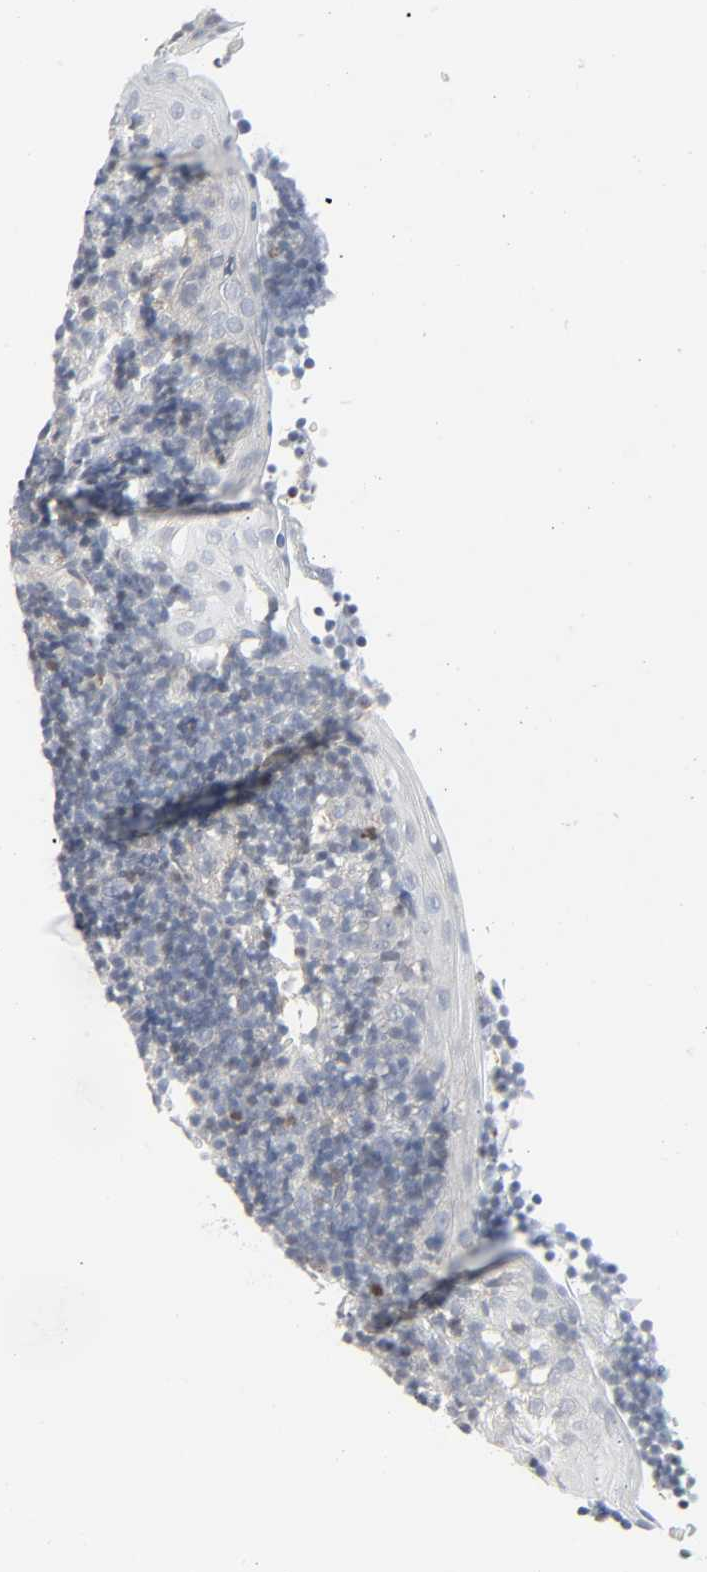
{"staining": {"intensity": "negative", "quantity": "none", "location": "none"}, "tissue": "tonsil", "cell_type": "Germinal center cells", "image_type": "normal", "snomed": [{"axis": "morphology", "description": "Normal tissue, NOS"}, {"axis": "topography", "description": "Tonsil"}], "caption": "The photomicrograph displays no significant staining in germinal center cells of tonsil.", "gene": "ZBTB16", "patient": {"sex": "female", "age": 40}}